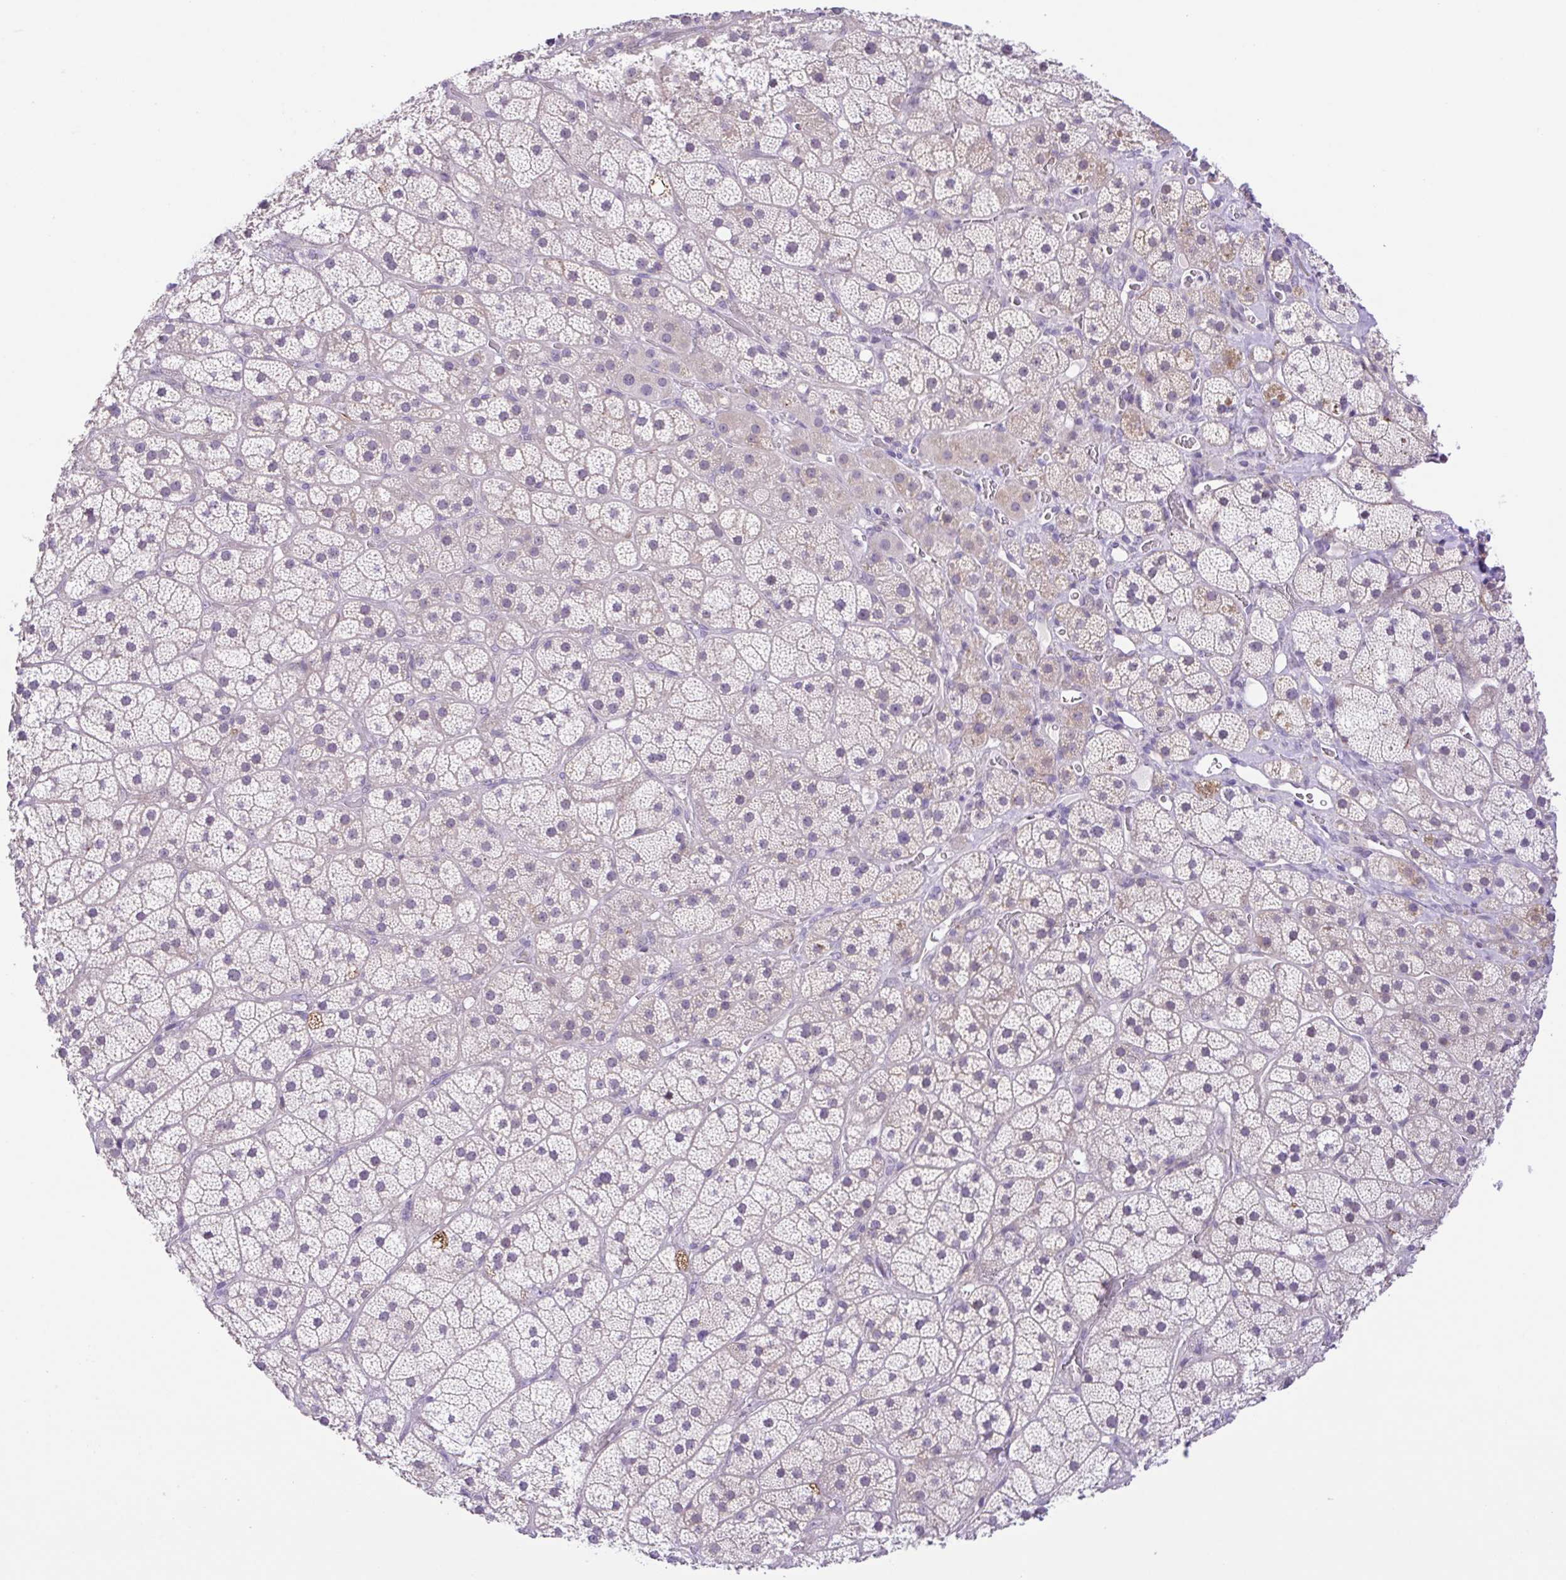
{"staining": {"intensity": "weak", "quantity": "25%-75%", "location": "cytoplasmic/membranous"}, "tissue": "adrenal gland", "cell_type": "Glandular cells", "image_type": "normal", "snomed": [{"axis": "morphology", "description": "Normal tissue, NOS"}, {"axis": "topography", "description": "Adrenal gland"}], "caption": "IHC micrograph of benign human adrenal gland stained for a protein (brown), which exhibits low levels of weak cytoplasmic/membranous expression in approximately 25%-75% of glandular cells.", "gene": "DCLK2", "patient": {"sex": "male", "age": 57}}